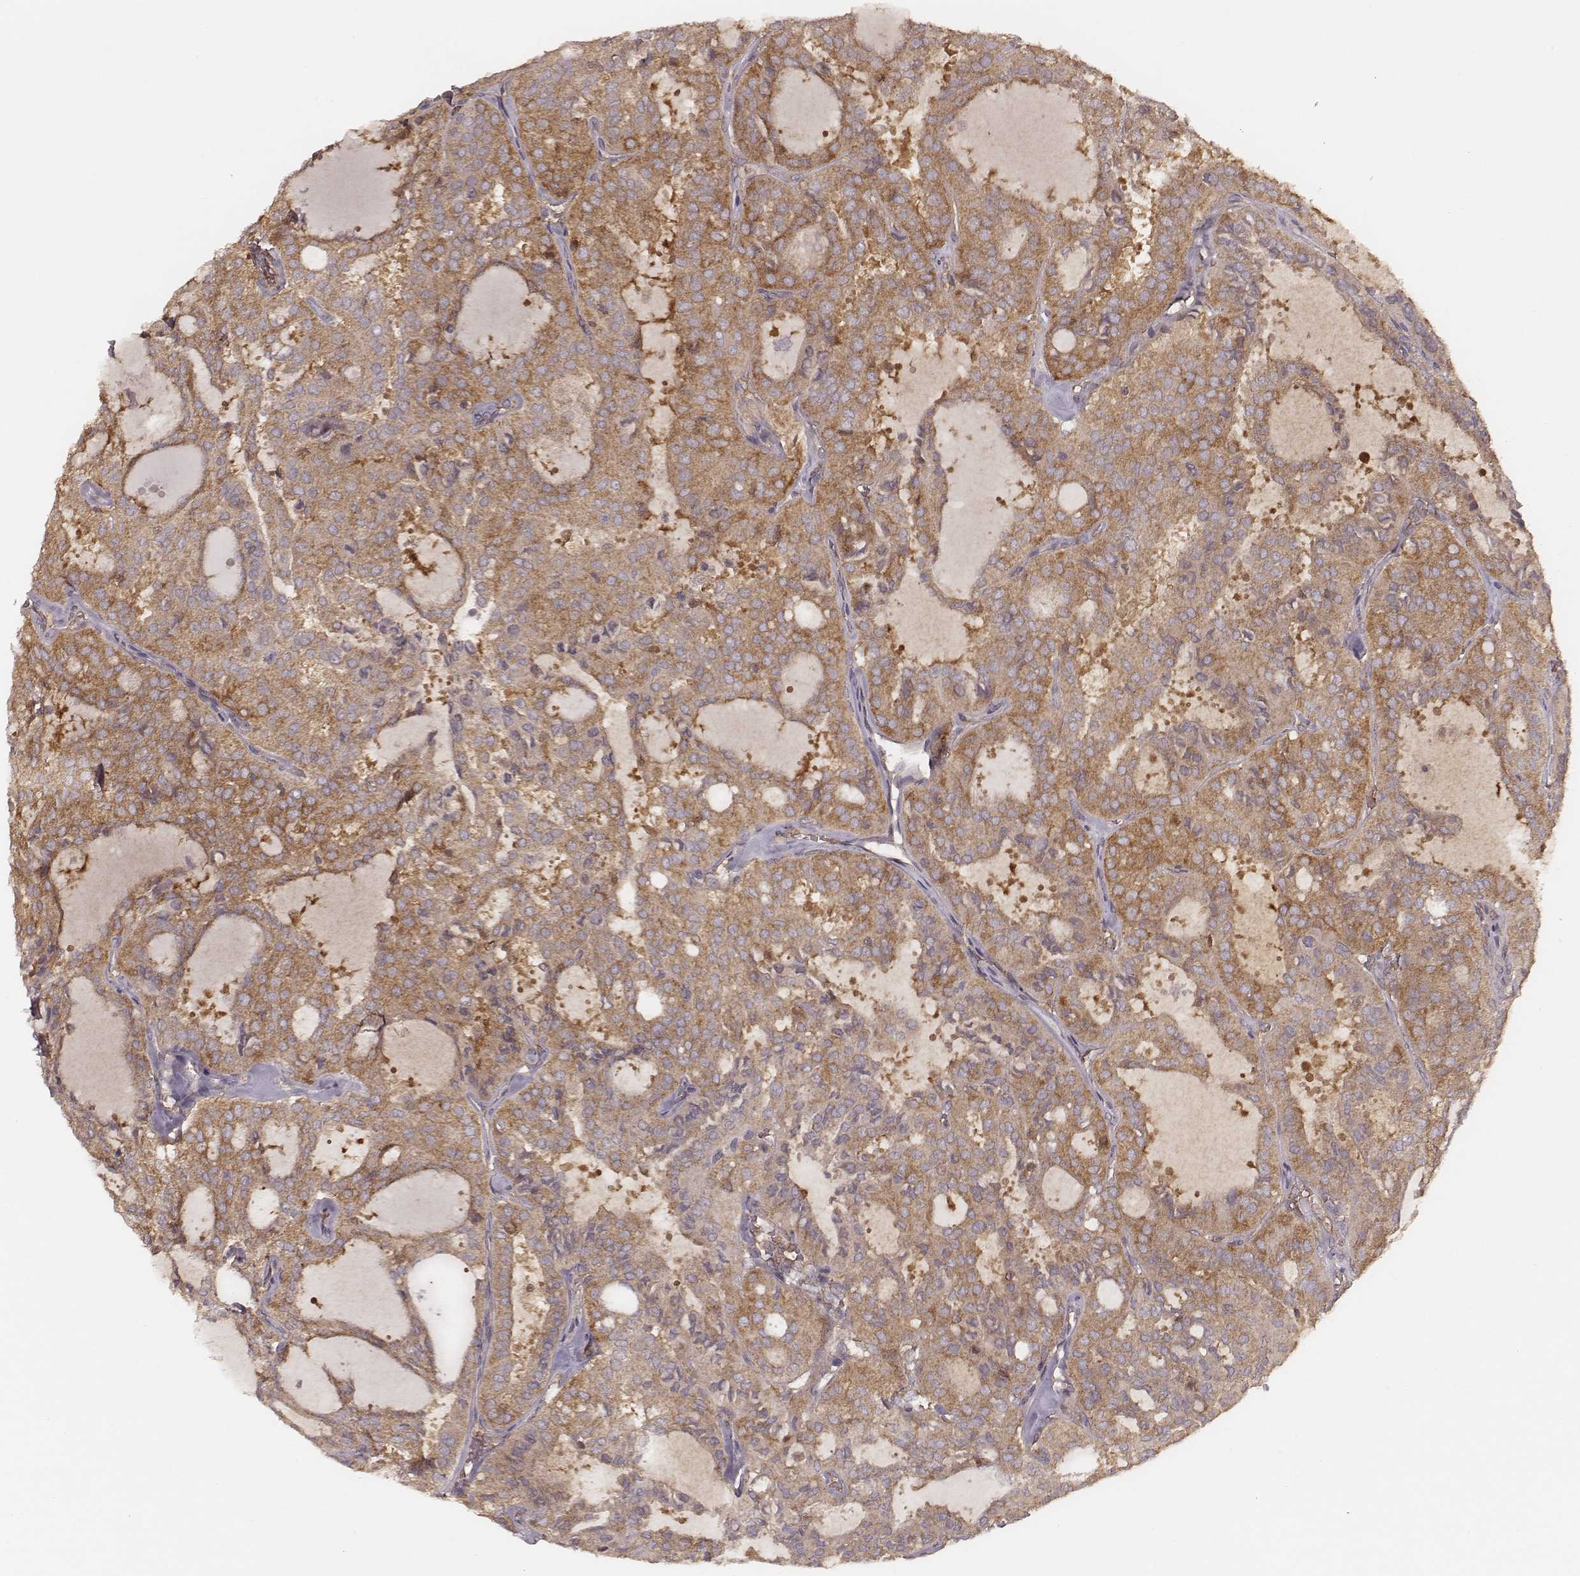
{"staining": {"intensity": "moderate", "quantity": ">75%", "location": "cytoplasmic/membranous"}, "tissue": "thyroid cancer", "cell_type": "Tumor cells", "image_type": "cancer", "snomed": [{"axis": "morphology", "description": "Follicular adenoma carcinoma, NOS"}, {"axis": "topography", "description": "Thyroid gland"}], "caption": "A brown stain shows moderate cytoplasmic/membranous expression of a protein in thyroid cancer (follicular adenoma carcinoma) tumor cells.", "gene": "CARS1", "patient": {"sex": "male", "age": 75}}